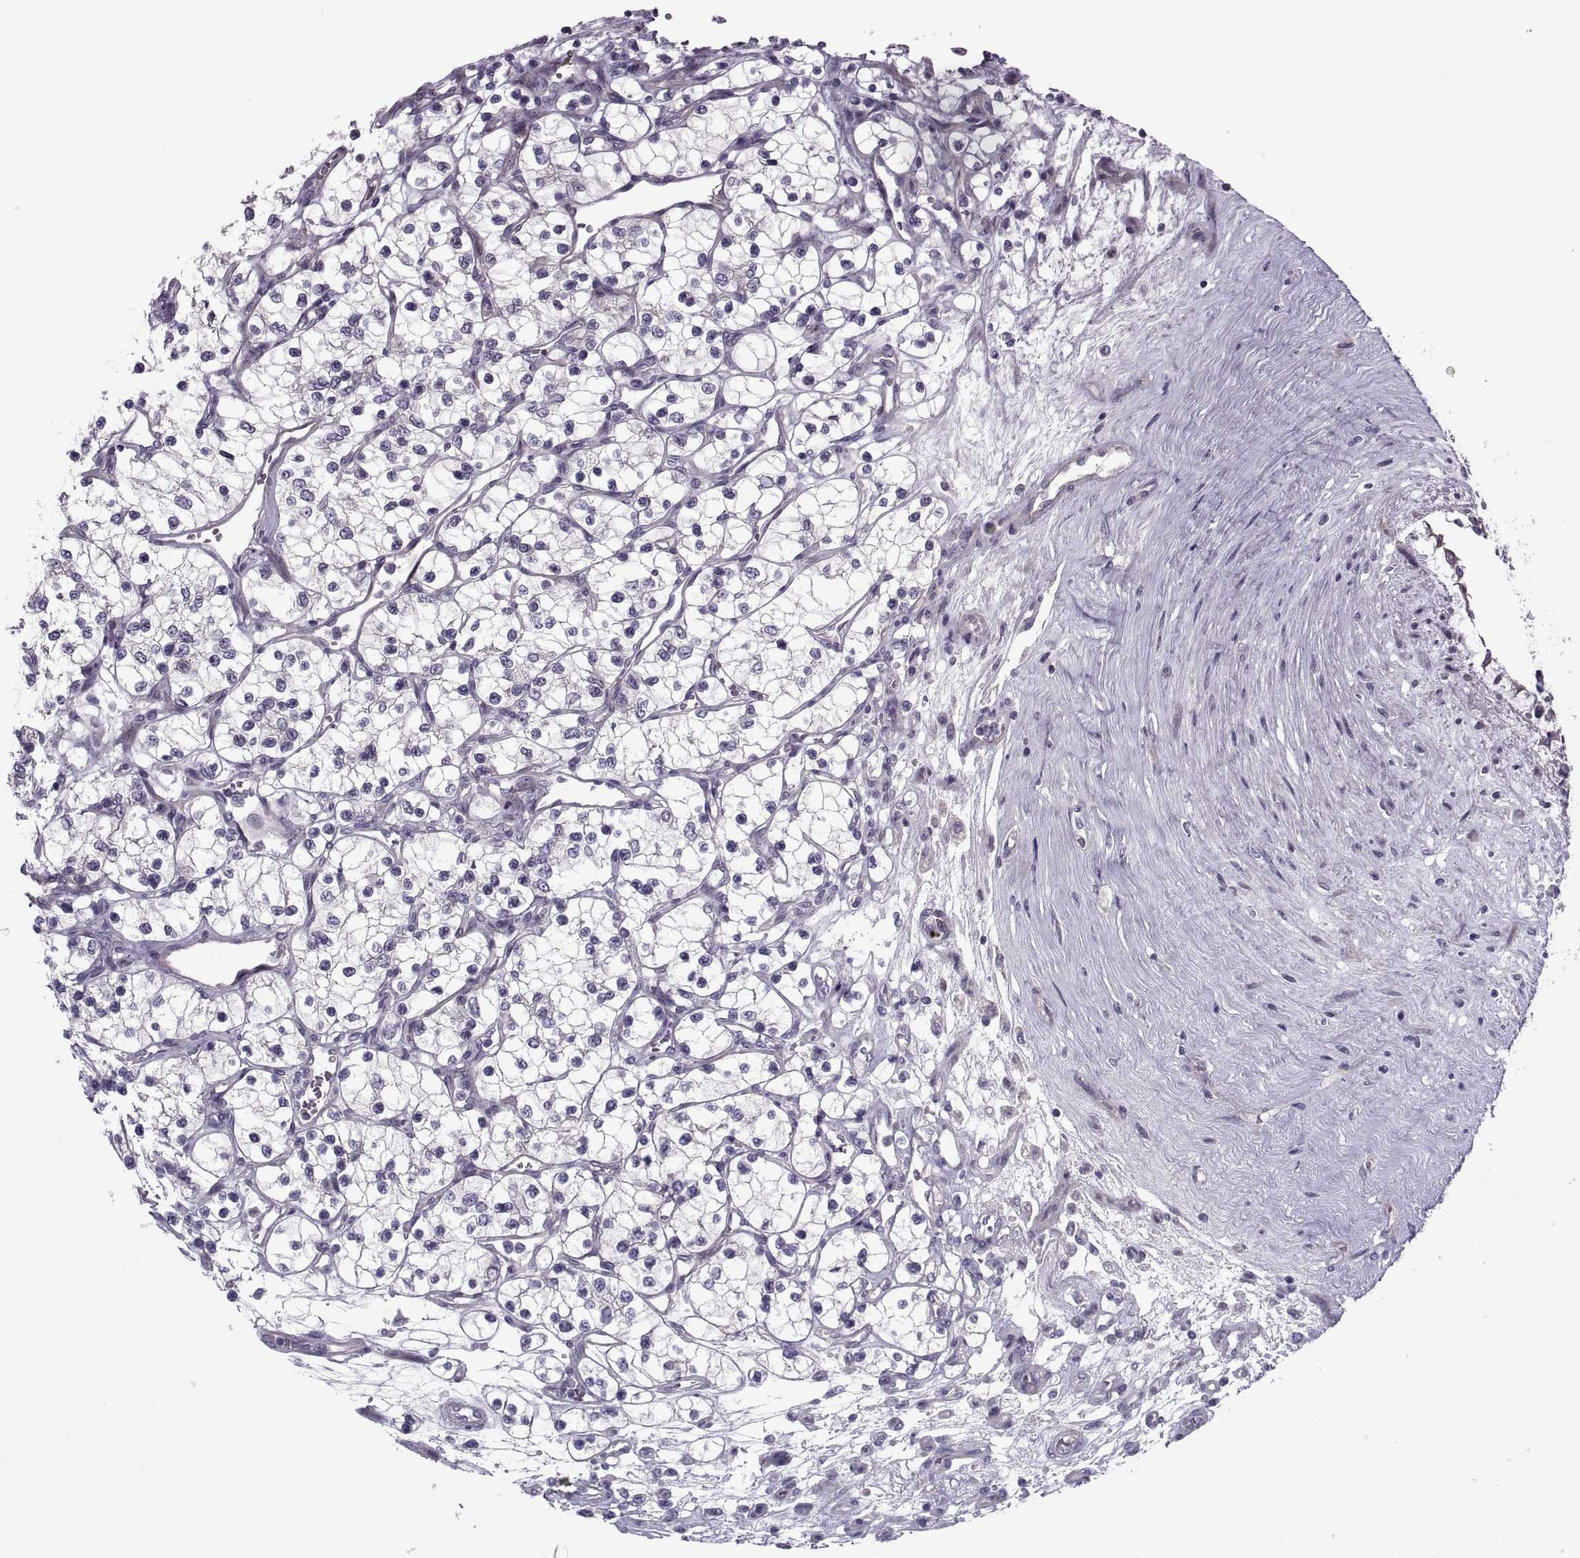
{"staining": {"intensity": "negative", "quantity": "none", "location": "none"}, "tissue": "renal cancer", "cell_type": "Tumor cells", "image_type": "cancer", "snomed": [{"axis": "morphology", "description": "Adenocarcinoma, NOS"}, {"axis": "topography", "description": "Kidney"}], "caption": "Human renal cancer stained for a protein using IHC shows no expression in tumor cells.", "gene": "ODF3", "patient": {"sex": "female", "age": 69}}